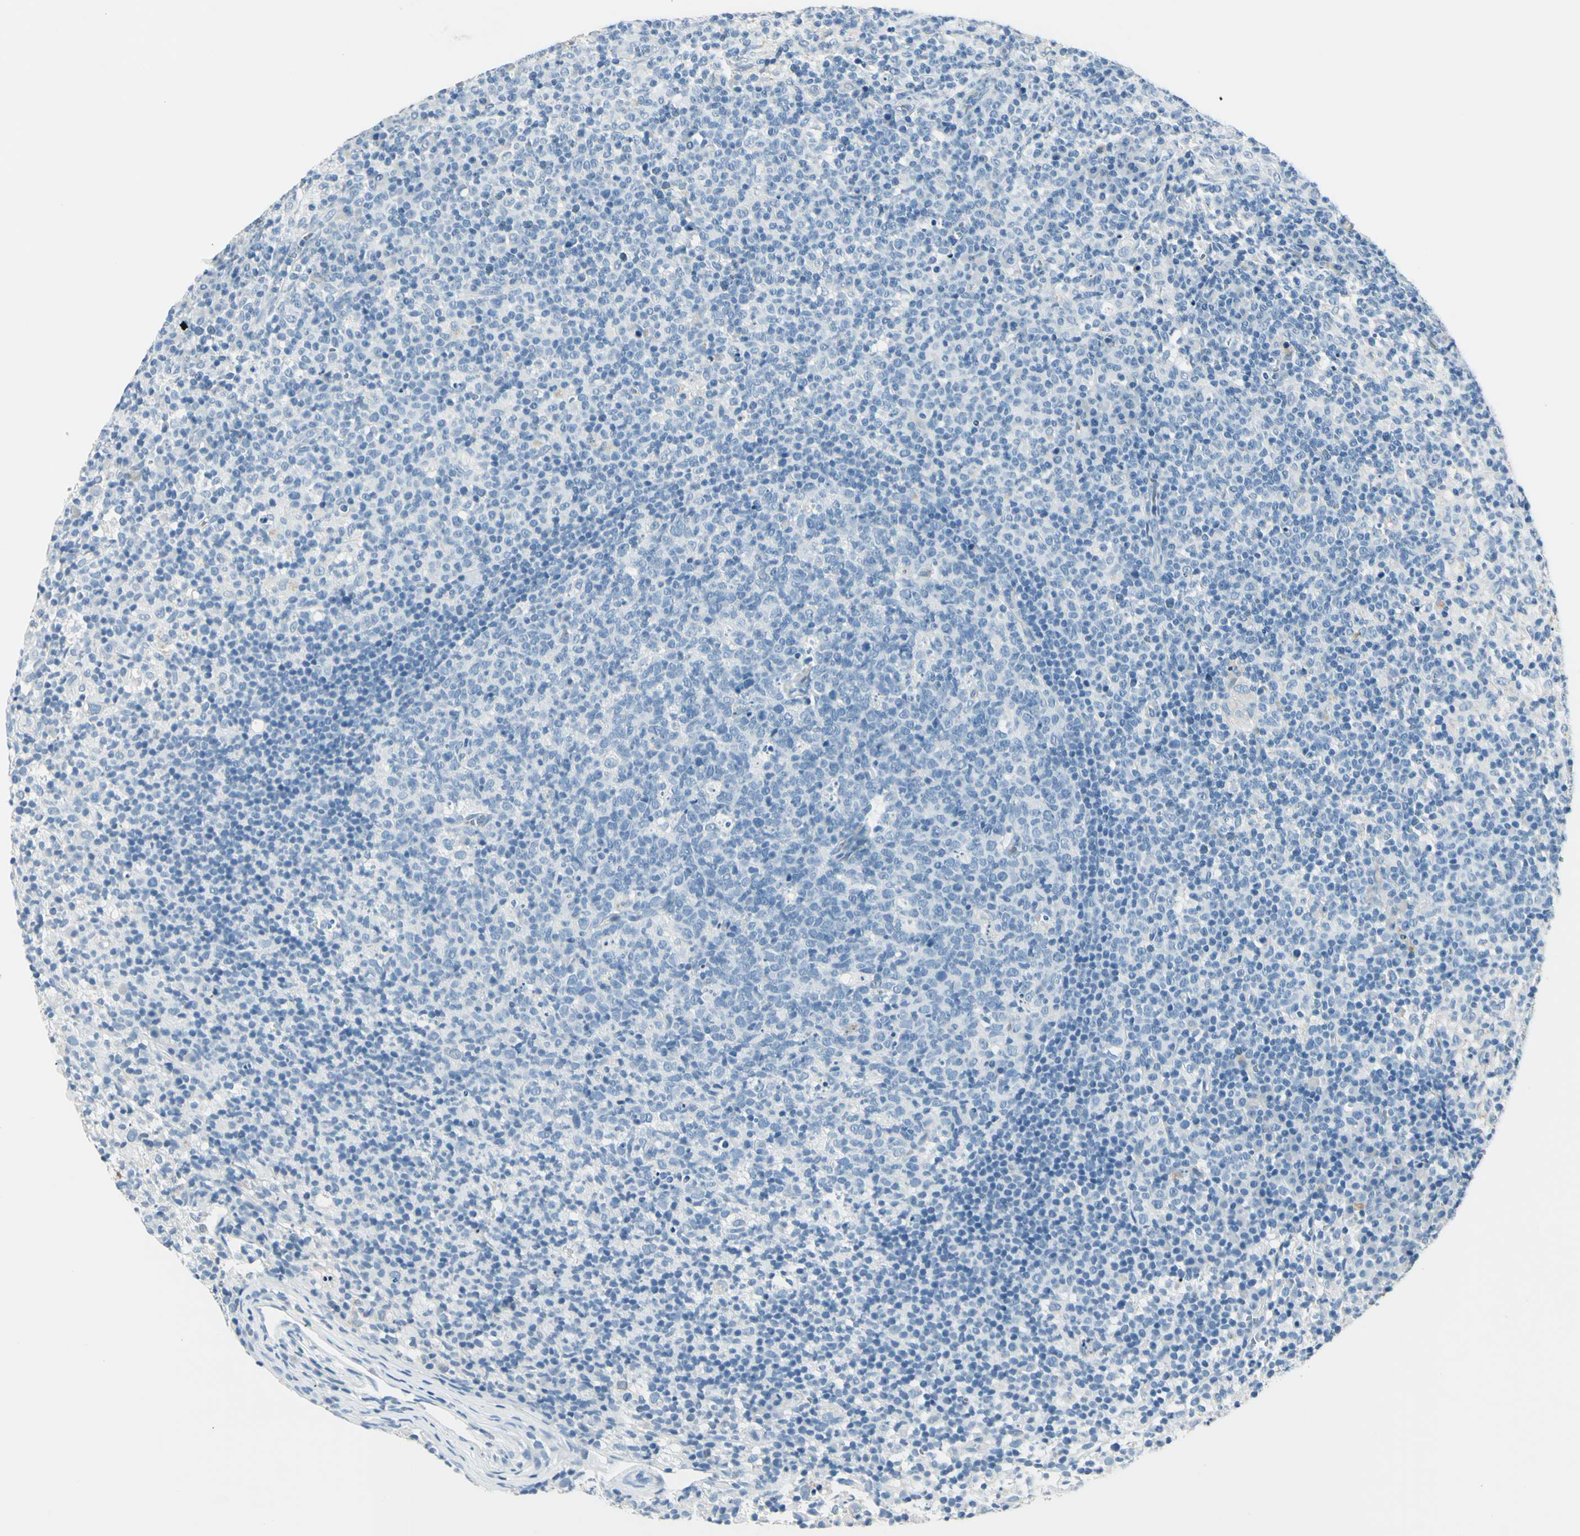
{"staining": {"intensity": "negative", "quantity": "none", "location": "none"}, "tissue": "lymph node", "cell_type": "Germinal center cells", "image_type": "normal", "snomed": [{"axis": "morphology", "description": "Normal tissue, NOS"}, {"axis": "morphology", "description": "Inflammation, NOS"}, {"axis": "topography", "description": "Lymph node"}], "caption": "Immunohistochemistry micrograph of unremarkable lymph node: lymph node stained with DAB displays no significant protein staining in germinal center cells.", "gene": "CDH15", "patient": {"sex": "male", "age": 55}}